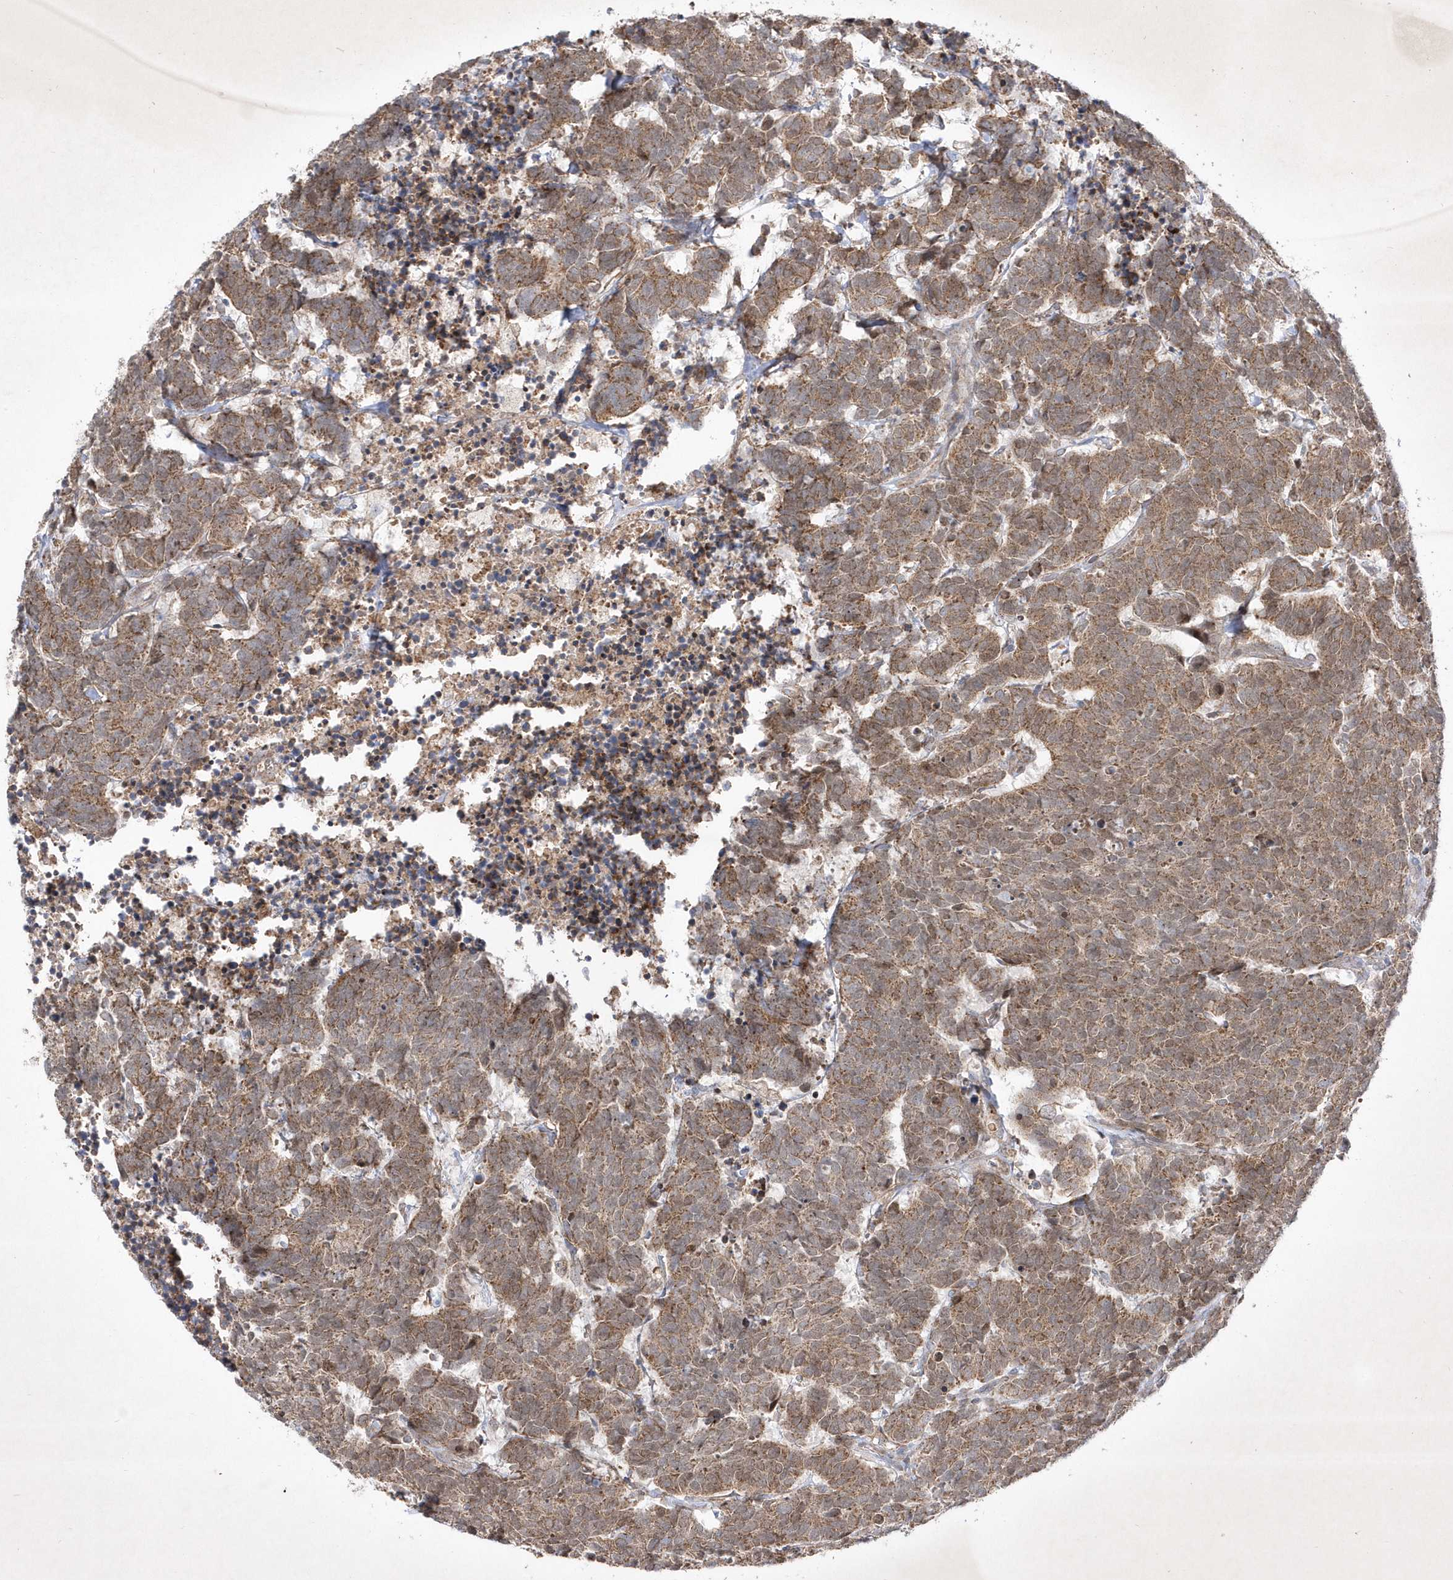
{"staining": {"intensity": "moderate", "quantity": ">75%", "location": "cytoplasmic/membranous"}, "tissue": "carcinoid", "cell_type": "Tumor cells", "image_type": "cancer", "snomed": [{"axis": "morphology", "description": "Carcinoma, NOS"}, {"axis": "morphology", "description": "Carcinoid, malignant, NOS"}, {"axis": "topography", "description": "Urinary bladder"}], "caption": "Carcinoma tissue demonstrates moderate cytoplasmic/membranous staining in approximately >75% of tumor cells, visualized by immunohistochemistry.", "gene": "OPA1", "patient": {"sex": "male", "age": 57}}